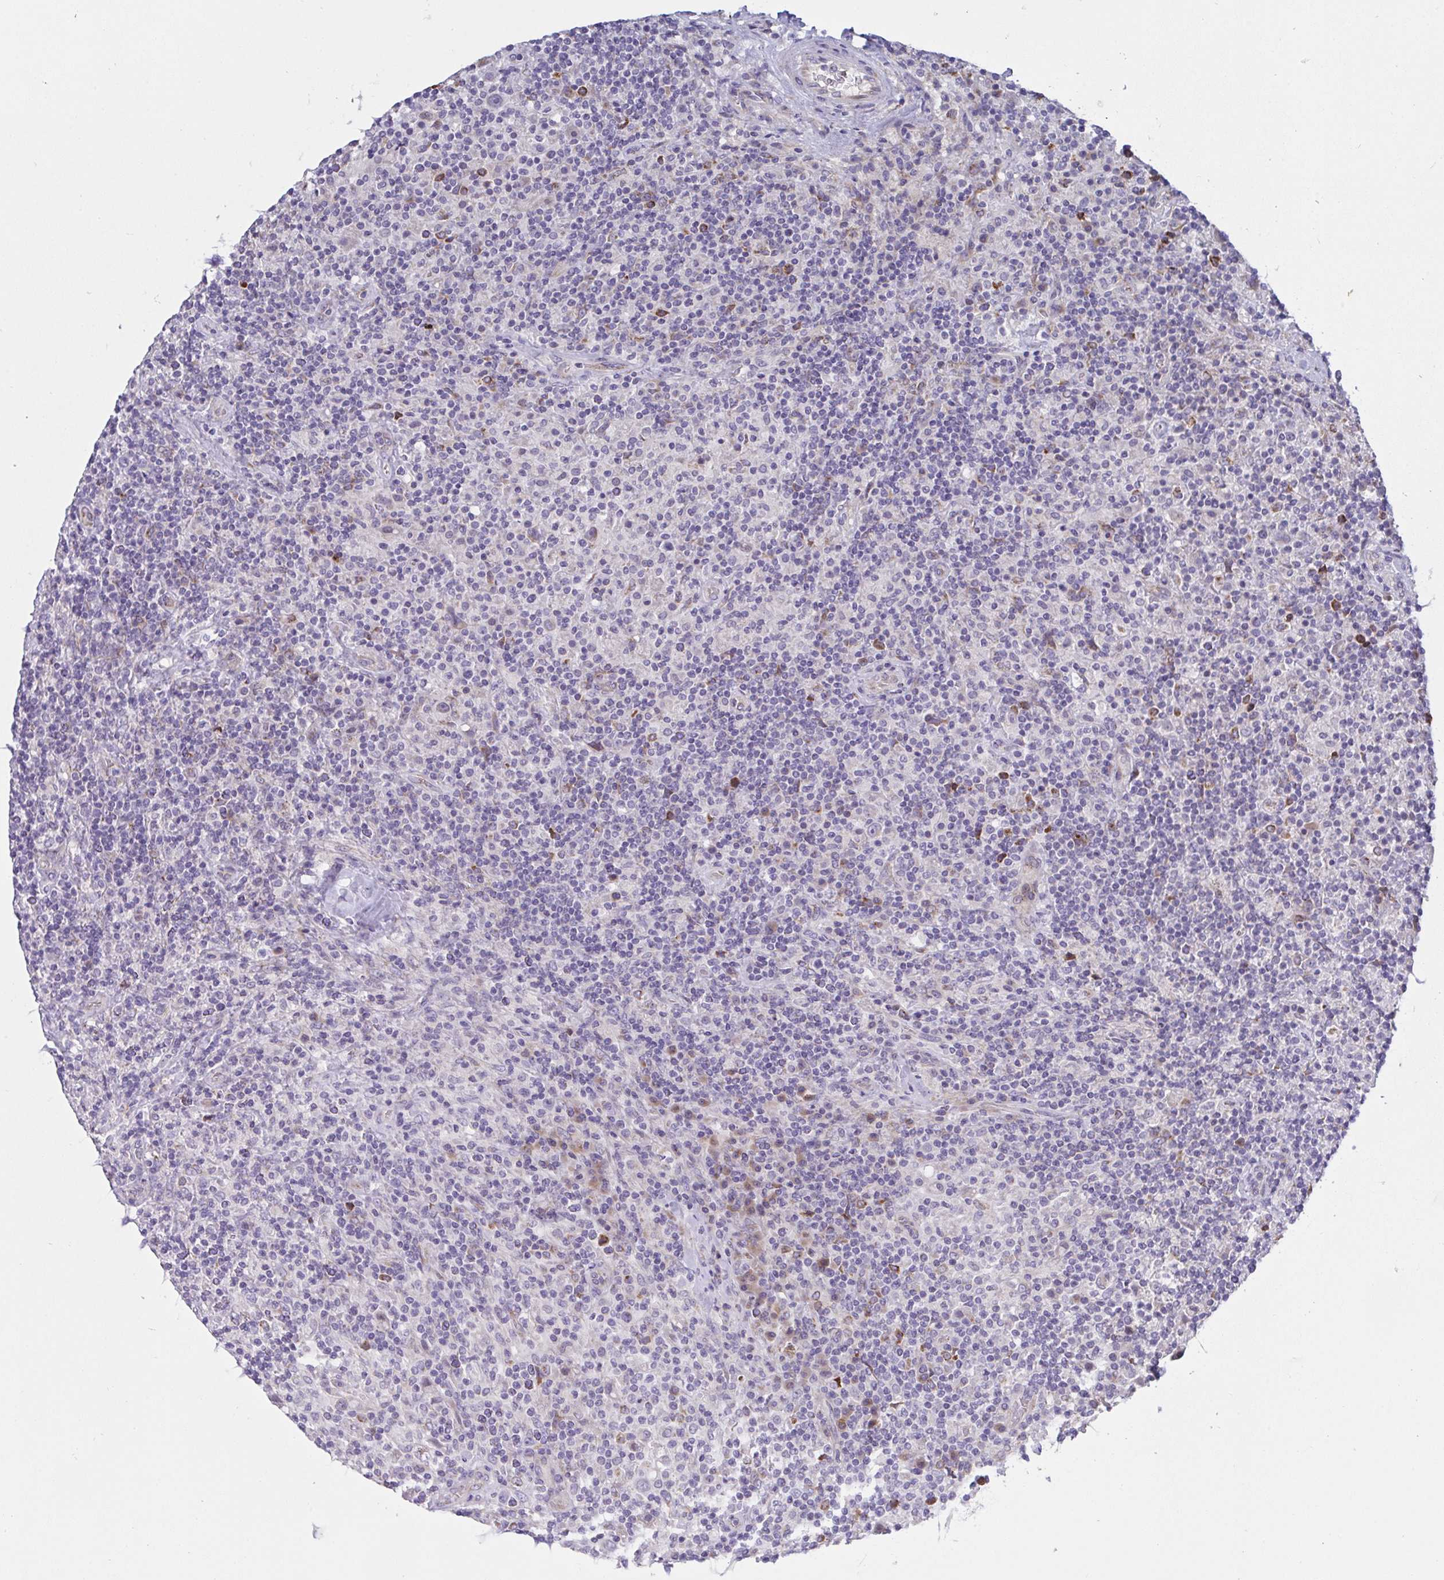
{"staining": {"intensity": "moderate", "quantity": "<25%", "location": "nuclear"}, "tissue": "lymphoma", "cell_type": "Tumor cells", "image_type": "cancer", "snomed": [{"axis": "morphology", "description": "Hodgkin's disease, NOS"}, {"axis": "topography", "description": "Lymph node"}], "caption": "Protein expression by IHC demonstrates moderate nuclear expression in approximately <25% of tumor cells in lymphoma.", "gene": "MIA3", "patient": {"sex": "male", "age": 70}}